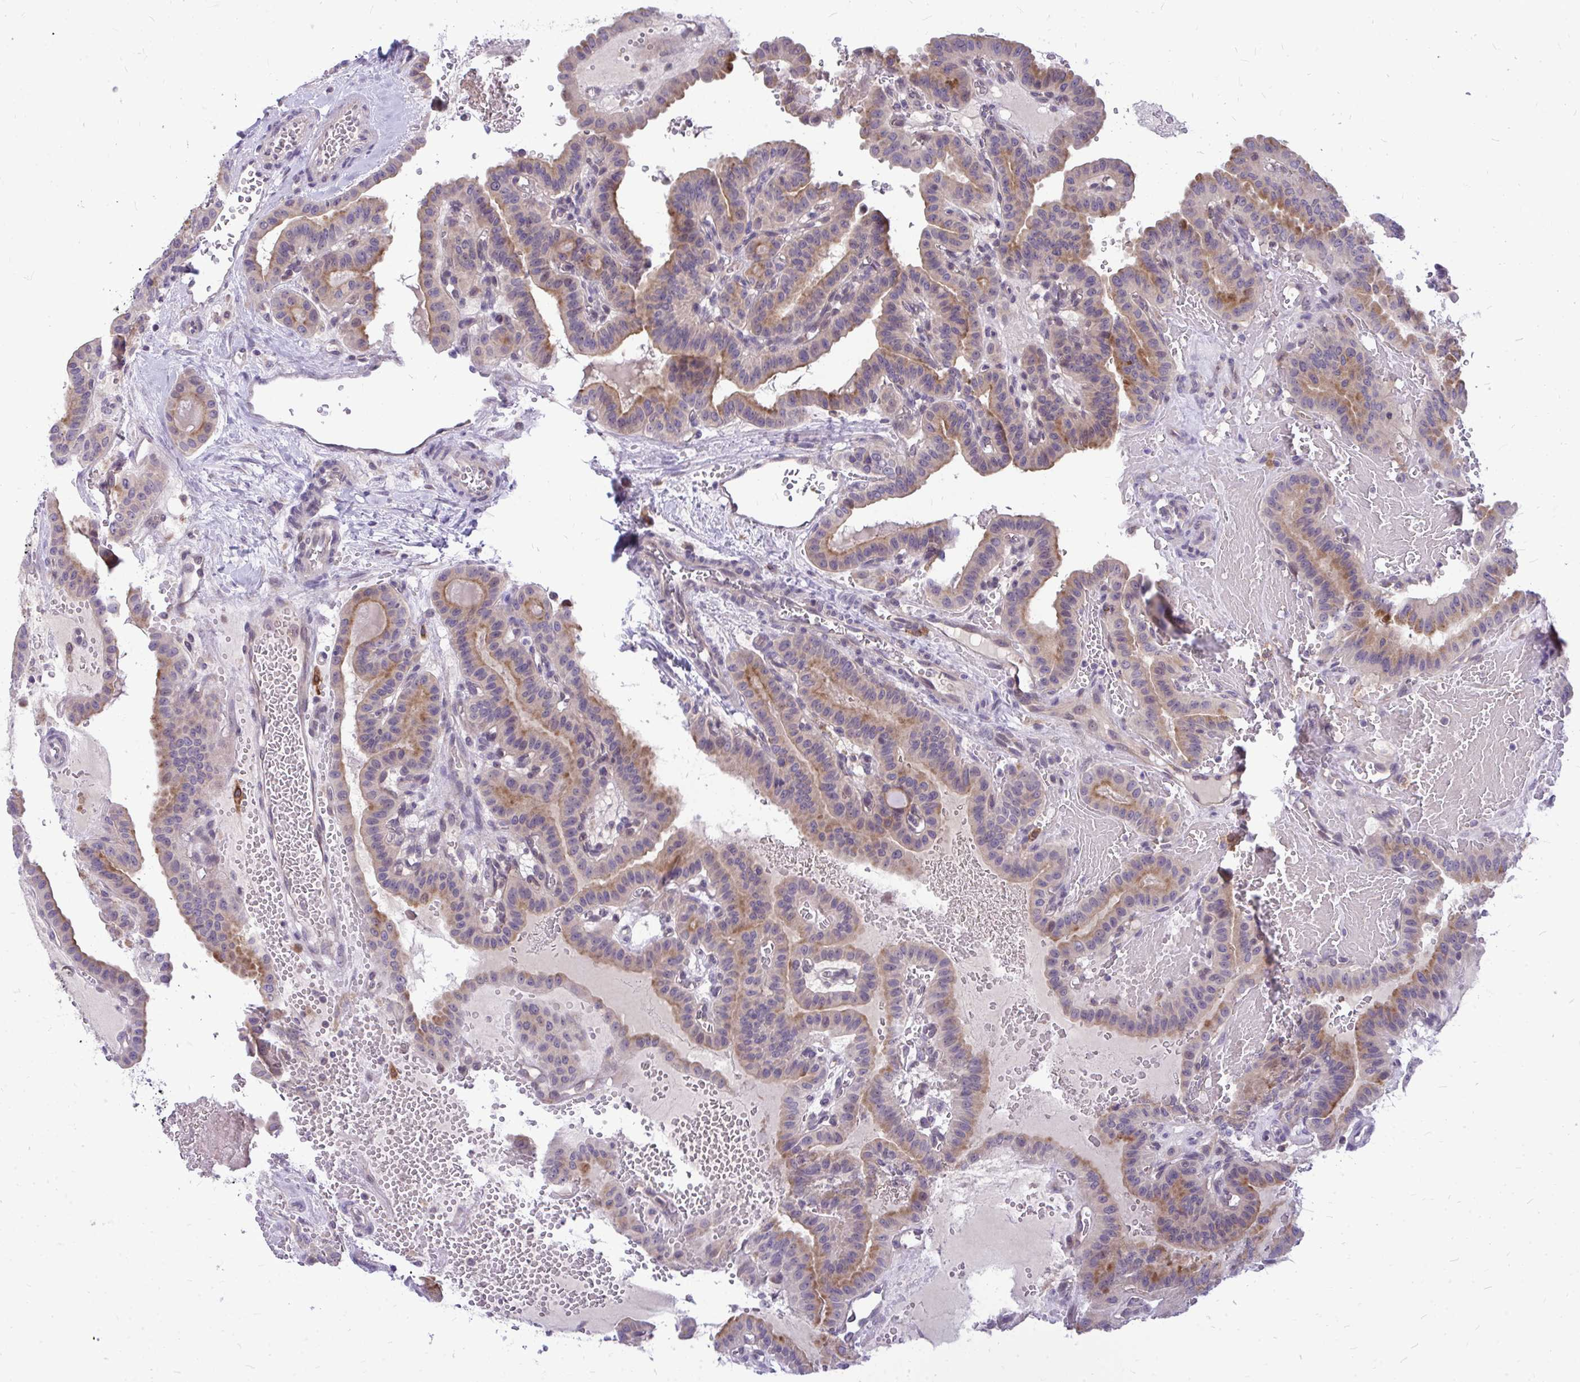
{"staining": {"intensity": "moderate", "quantity": "25%-75%", "location": "cytoplasmic/membranous"}, "tissue": "thyroid cancer", "cell_type": "Tumor cells", "image_type": "cancer", "snomed": [{"axis": "morphology", "description": "Papillary adenocarcinoma, NOS"}, {"axis": "topography", "description": "Thyroid gland"}], "caption": "There is medium levels of moderate cytoplasmic/membranous staining in tumor cells of papillary adenocarcinoma (thyroid), as demonstrated by immunohistochemical staining (brown color).", "gene": "ZSCAN25", "patient": {"sex": "male", "age": 87}}